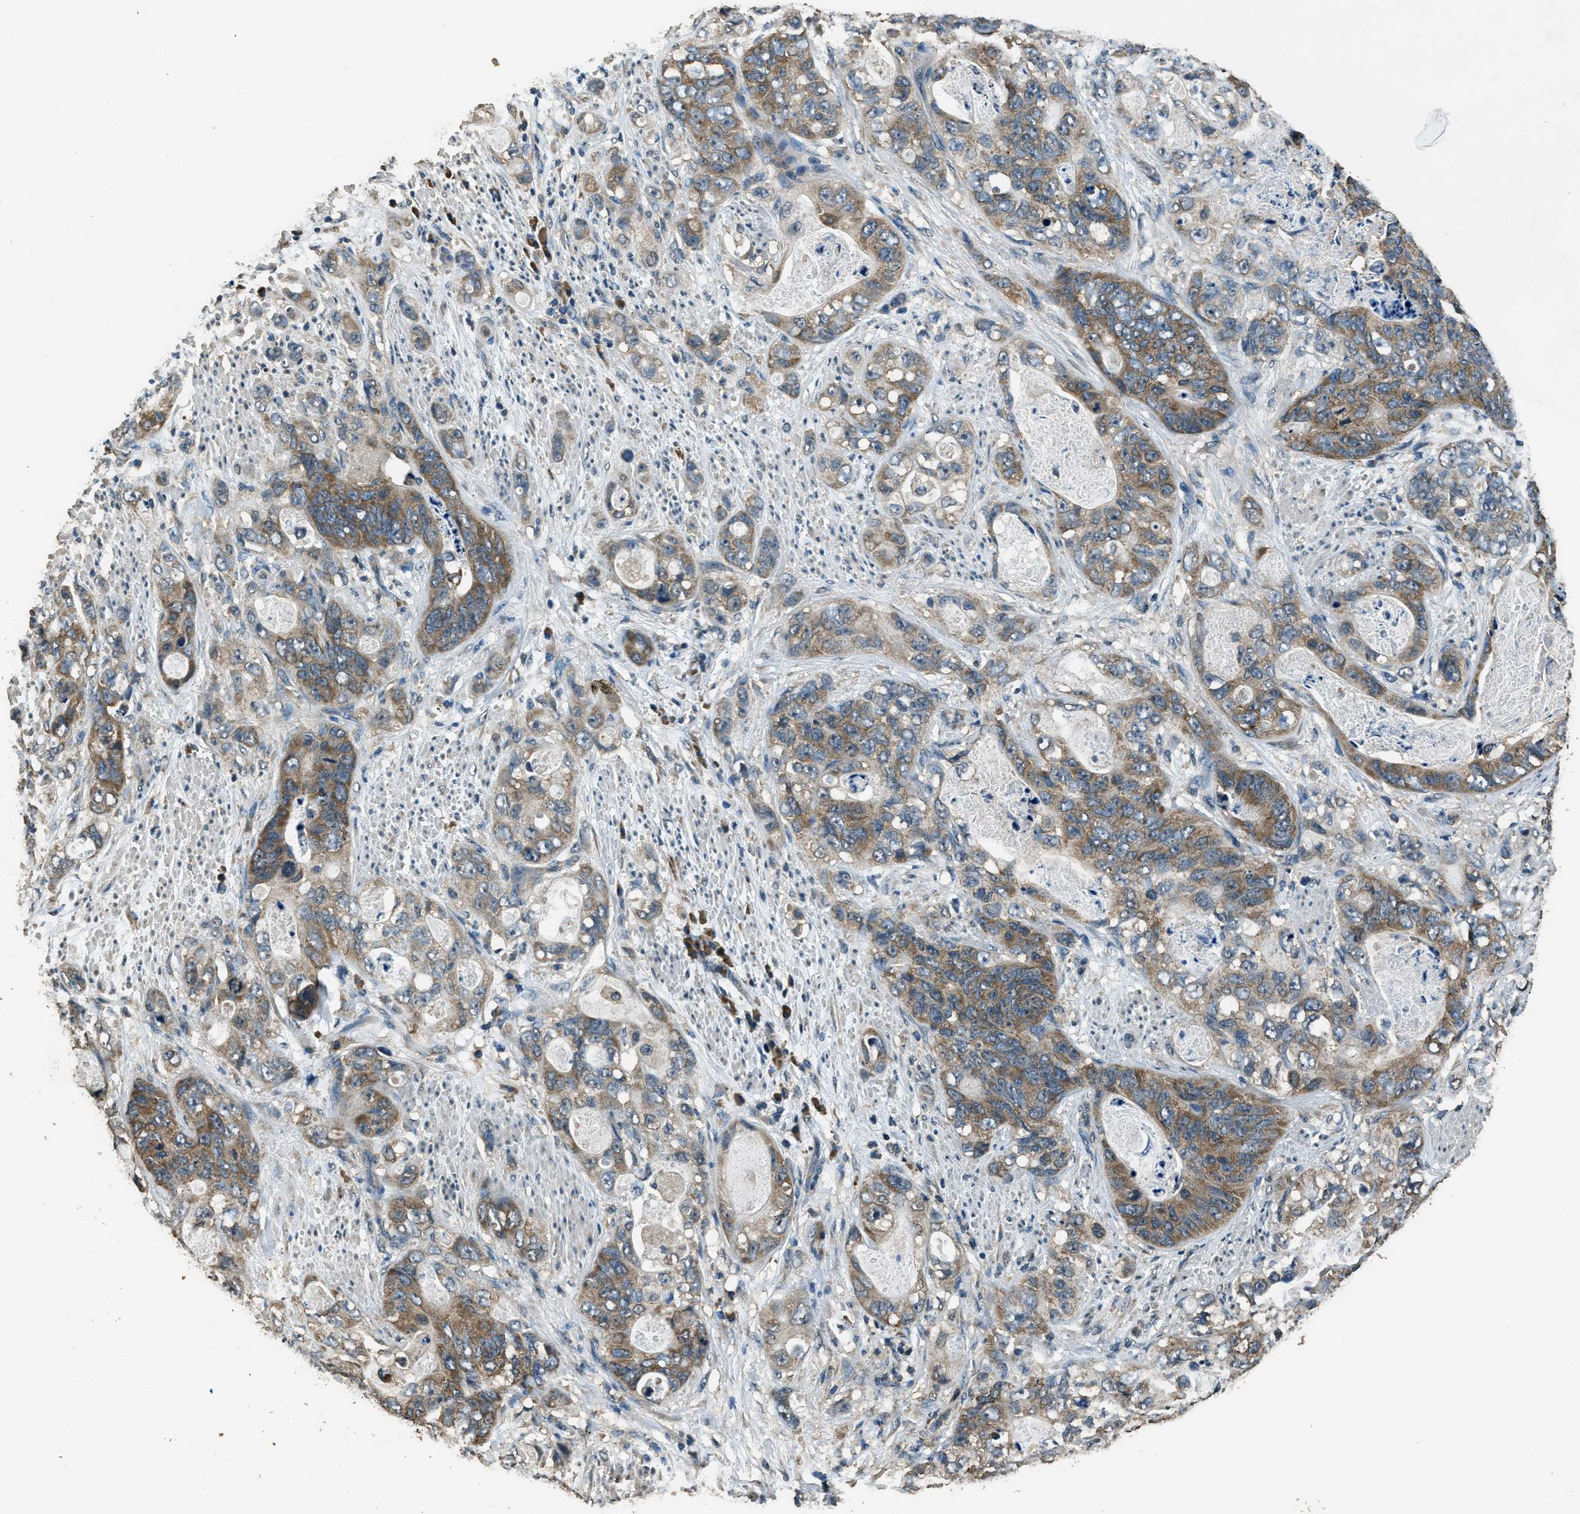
{"staining": {"intensity": "moderate", "quantity": ">75%", "location": "cytoplasmic/membranous"}, "tissue": "stomach cancer", "cell_type": "Tumor cells", "image_type": "cancer", "snomed": [{"axis": "morphology", "description": "Adenocarcinoma, NOS"}, {"axis": "topography", "description": "Stomach"}], "caption": "A brown stain labels moderate cytoplasmic/membranous expression of a protein in human stomach cancer (adenocarcinoma) tumor cells.", "gene": "SALL3", "patient": {"sex": "female", "age": 89}}